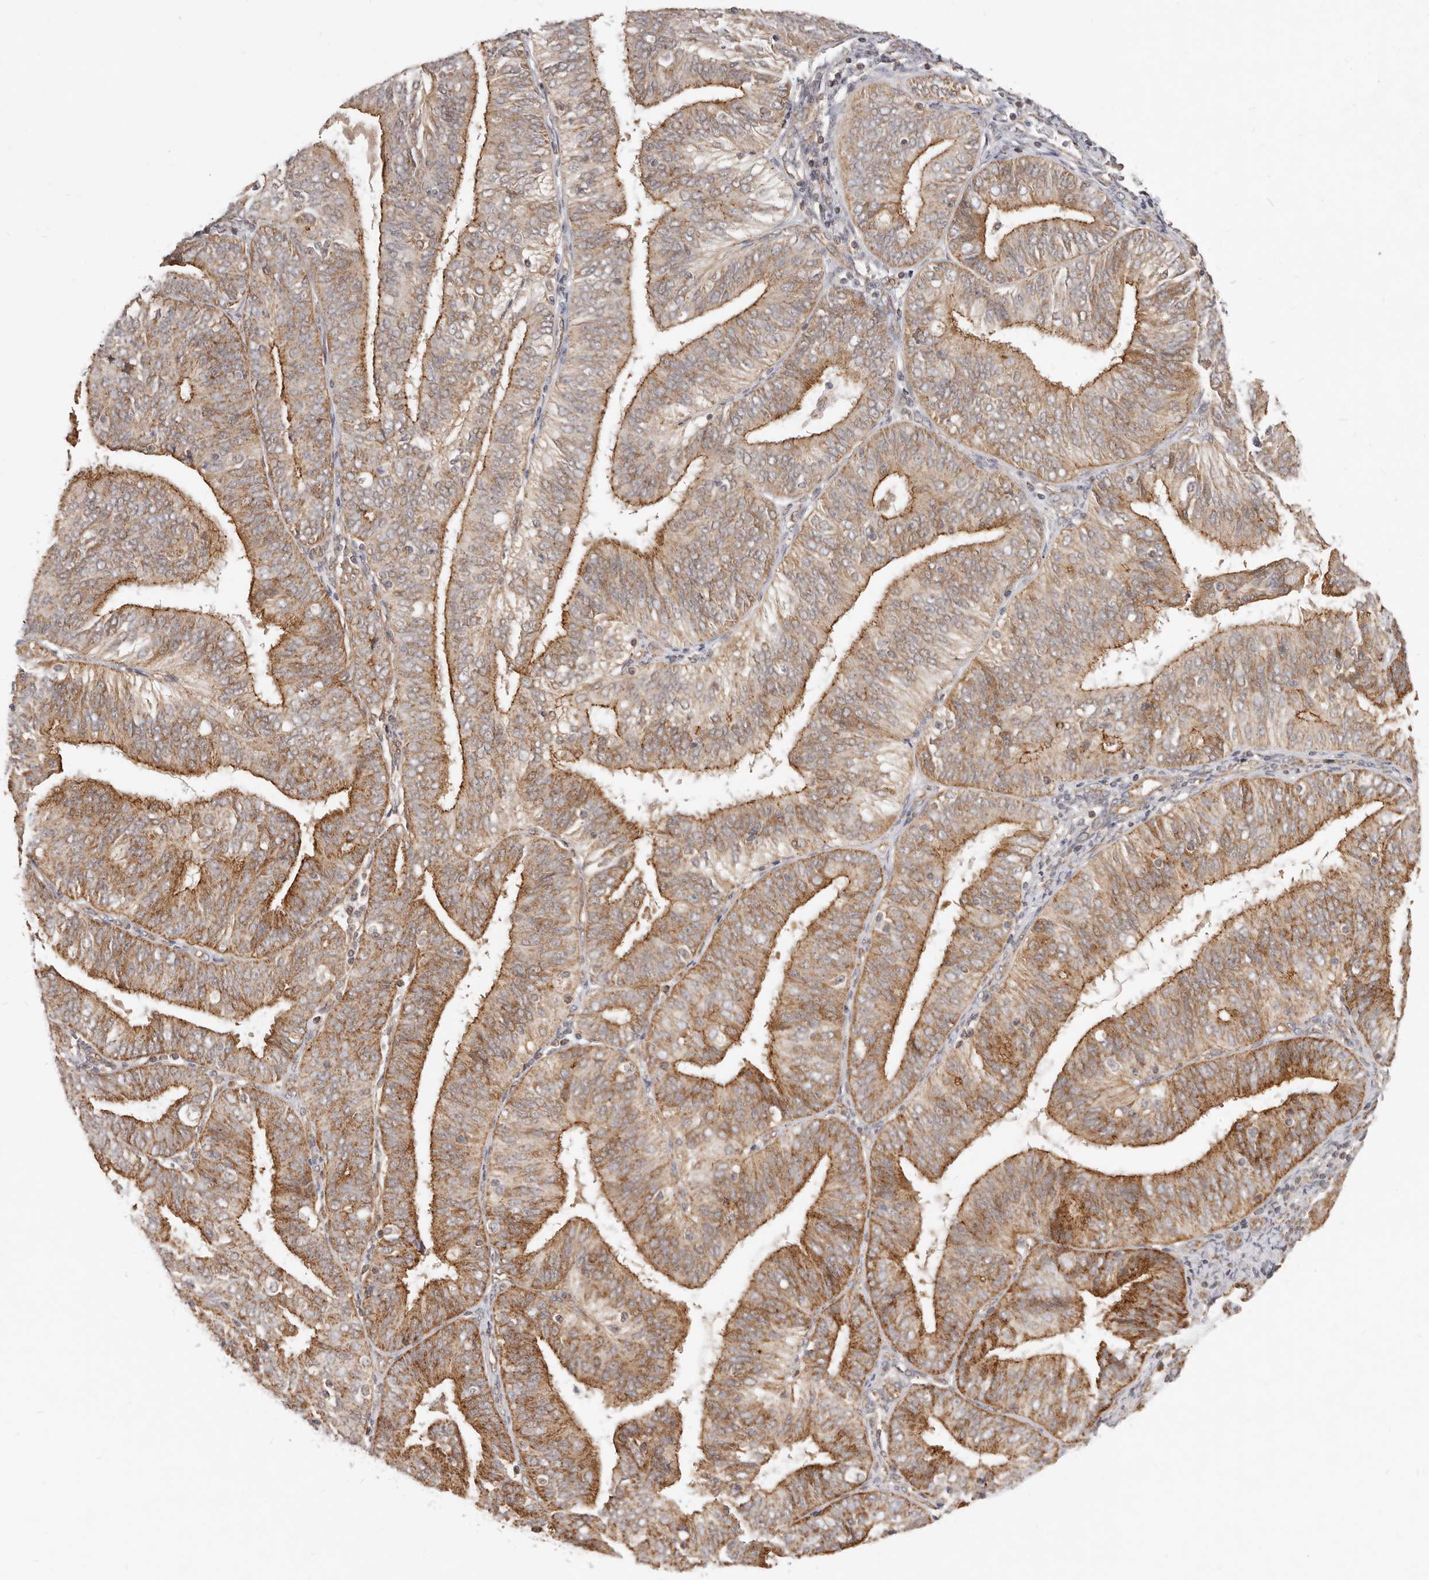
{"staining": {"intensity": "strong", "quantity": ">75%", "location": "cytoplasmic/membranous"}, "tissue": "endometrial cancer", "cell_type": "Tumor cells", "image_type": "cancer", "snomed": [{"axis": "morphology", "description": "Adenocarcinoma, NOS"}, {"axis": "topography", "description": "Endometrium"}], "caption": "Immunohistochemical staining of endometrial adenocarcinoma demonstrates high levels of strong cytoplasmic/membranous protein expression in approximately >75% of tumor cells.", "gene": "USP49", "patient": {"sex": "female", "age": 58}}